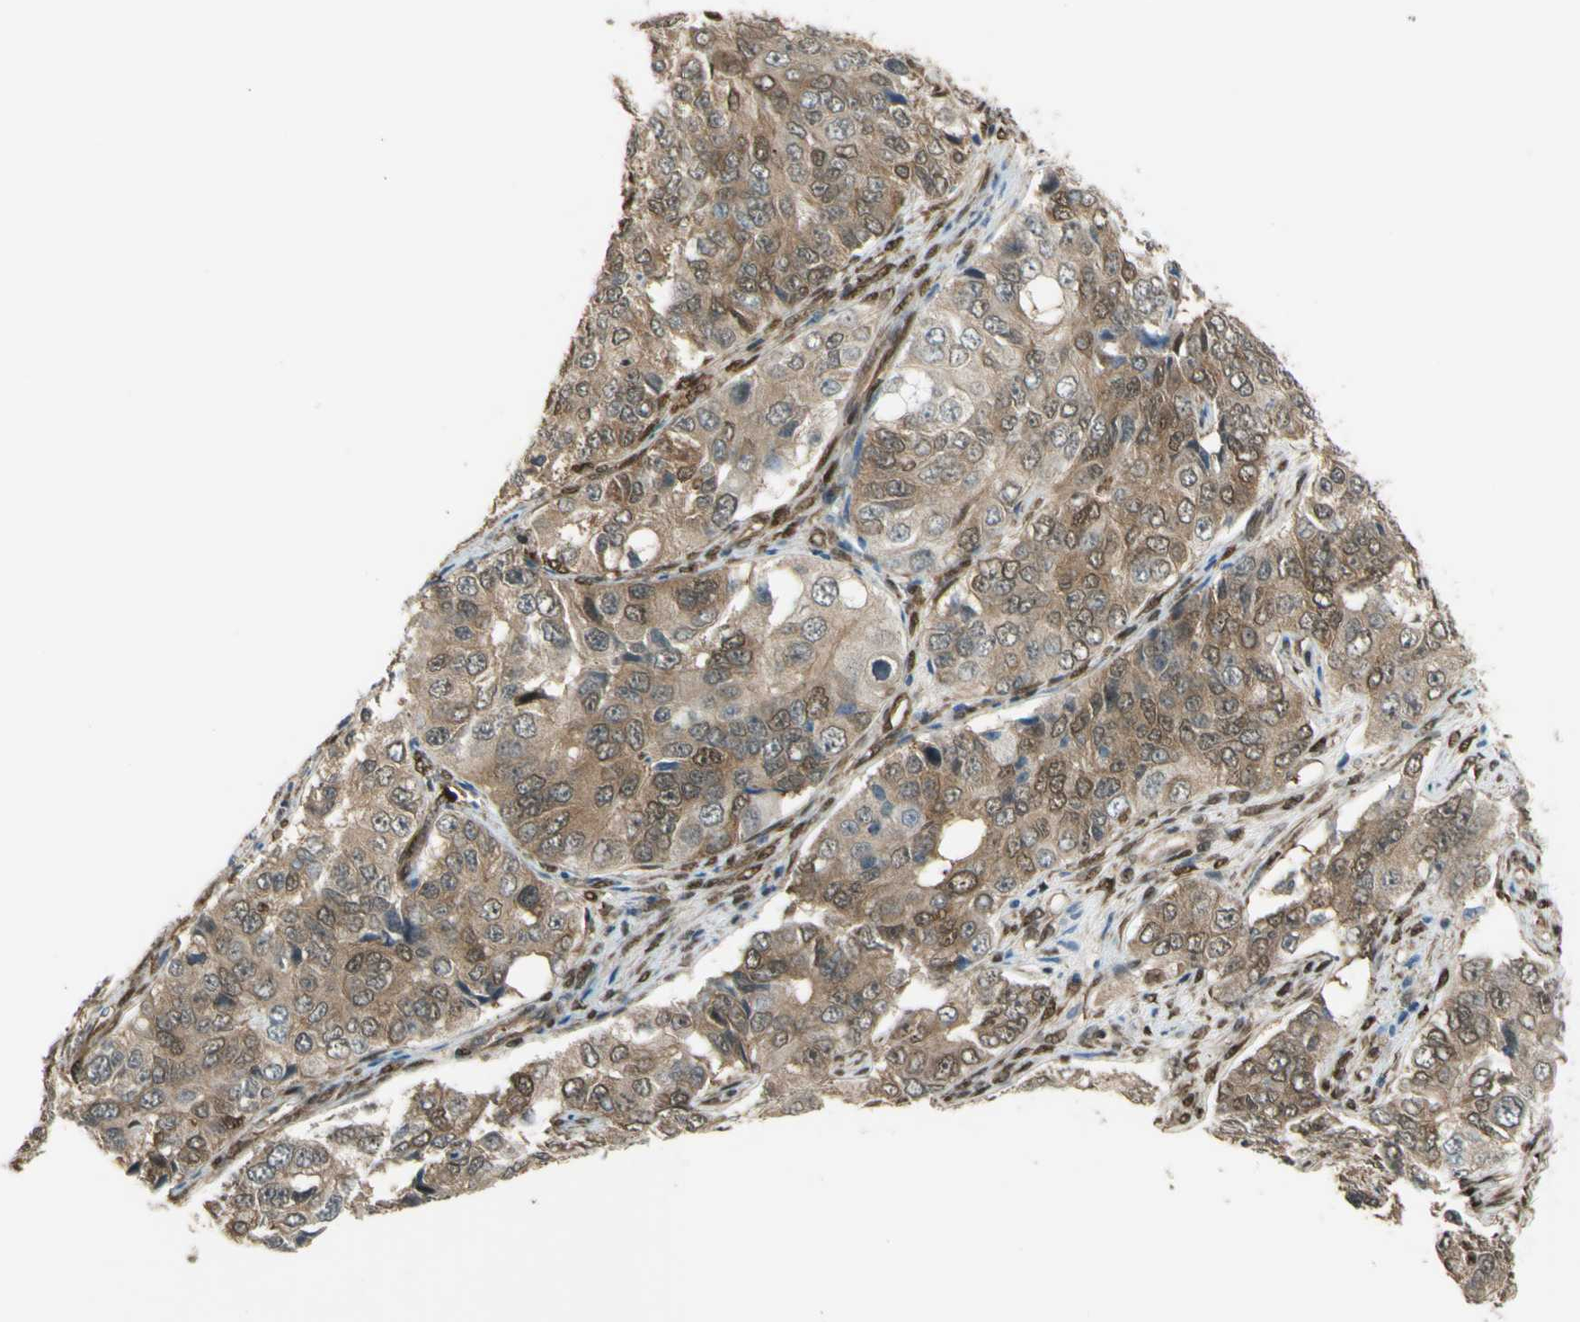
{"staining": {"intensity": "moderate", "quantity": ">75%", "location": "cytoplasmic/membranous"}, "tissue": "ovarian cancer", "cell_type": "Tumor cells", "image_type": "cancer", "snomed": [{"axis": "morphology", "description": "Carcinoma, endometroid"}, {"axis": "topography", "description": "Ovary"}], "caption": "IHC micrograph of neoplastic tissue: ovarian cancer stained using immunohistochemistry (IHC) exhibits medium levels of moderate protein expression localized specifically in the cytoplasmic/membranous of tumor cells, appearing as a cytoplasmic/membranous brown color.", "gene": "YWHAQ", "patient": {"sex": "female", "age": 51}}